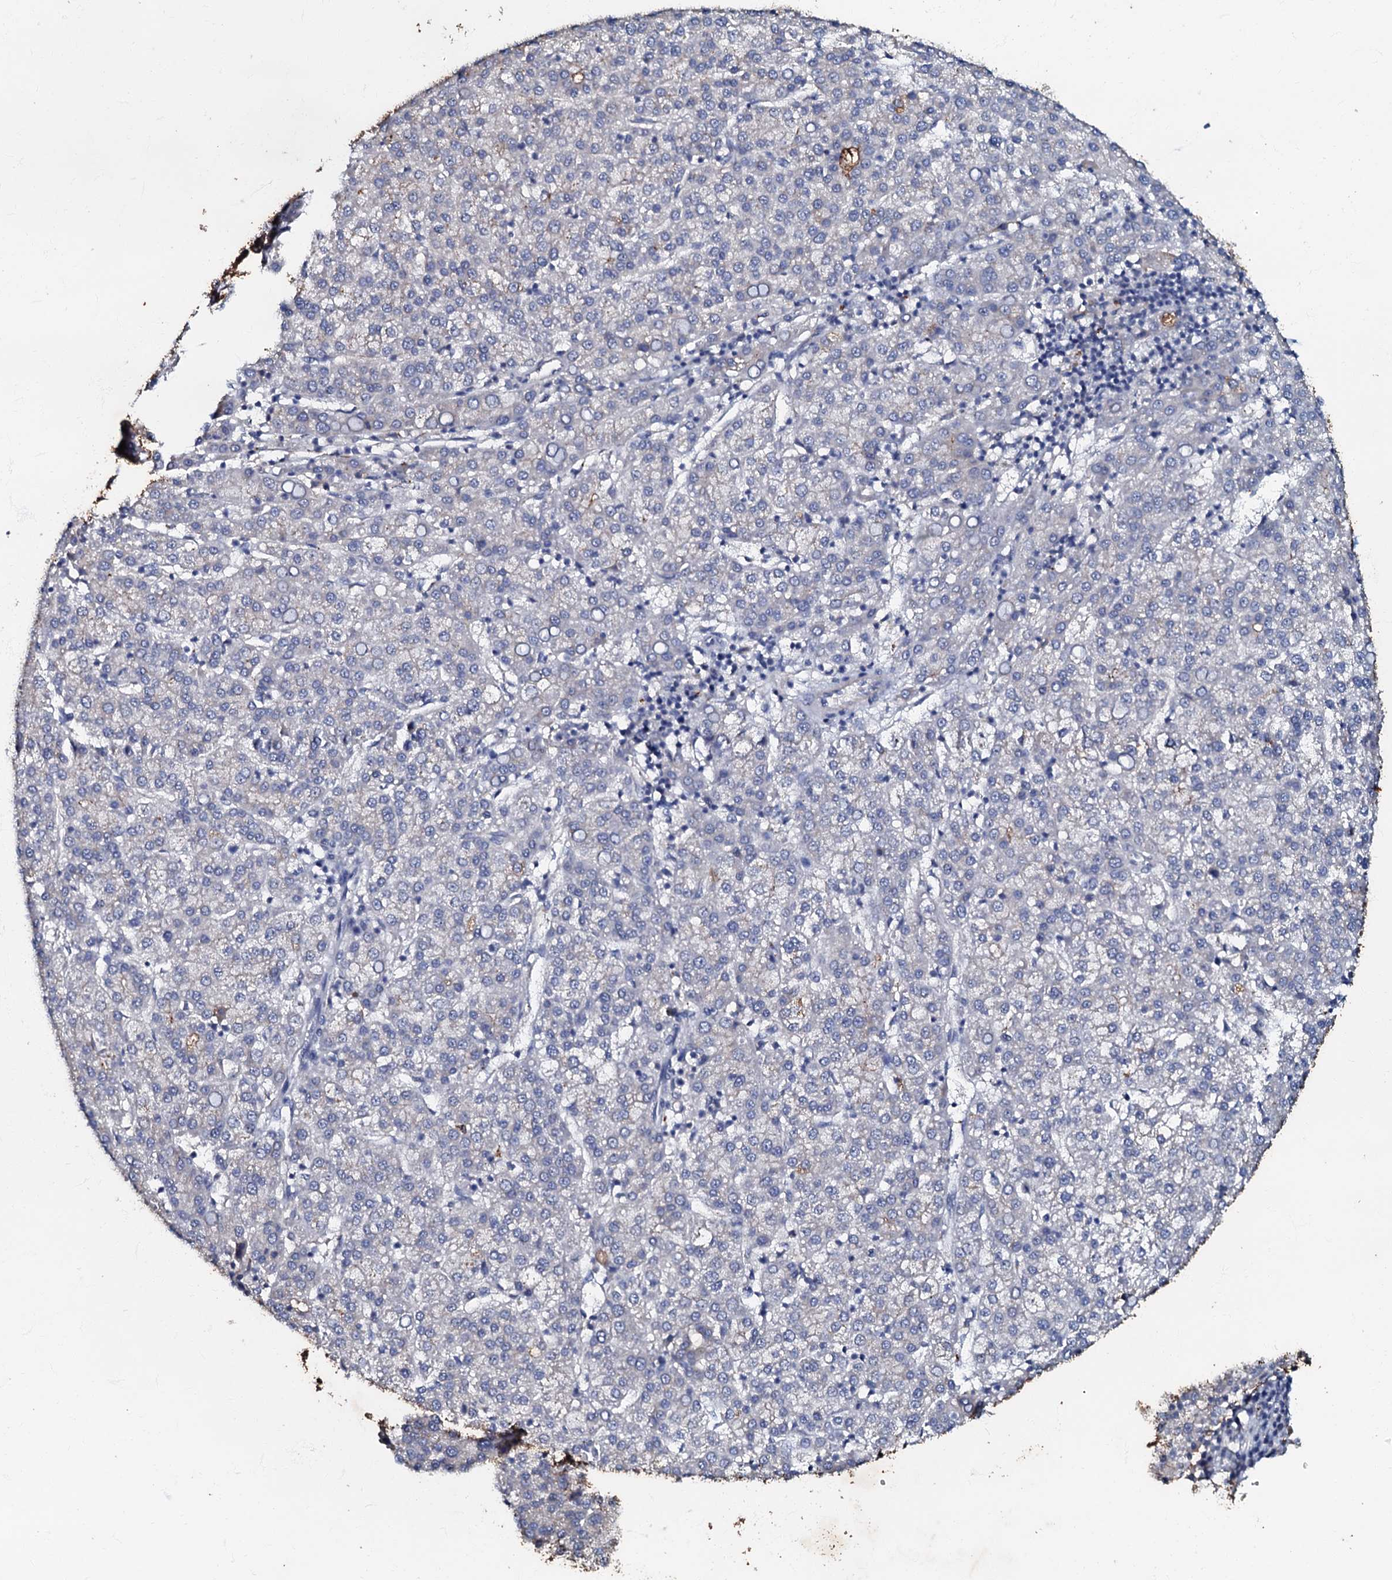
{"staining": {"intensity": "negative", "quantity": "none", "location": "none"}, "tissue": "liver cancer", "cell_type": "Tumor cells", "image_type": "cancer", "snomed": [{"axis": "morphology", "description": "Carcinoma, Hepatocellular, NOS"}, {"axis": "topography", "description": "Liver"}], "caption": "This is an immunohistochemistry image of human hepatocellular carcinoma (liver). There is no expression in tumor cells.", "gene": "MANSC4", "patient": {"sex": "female", "age": 58}}